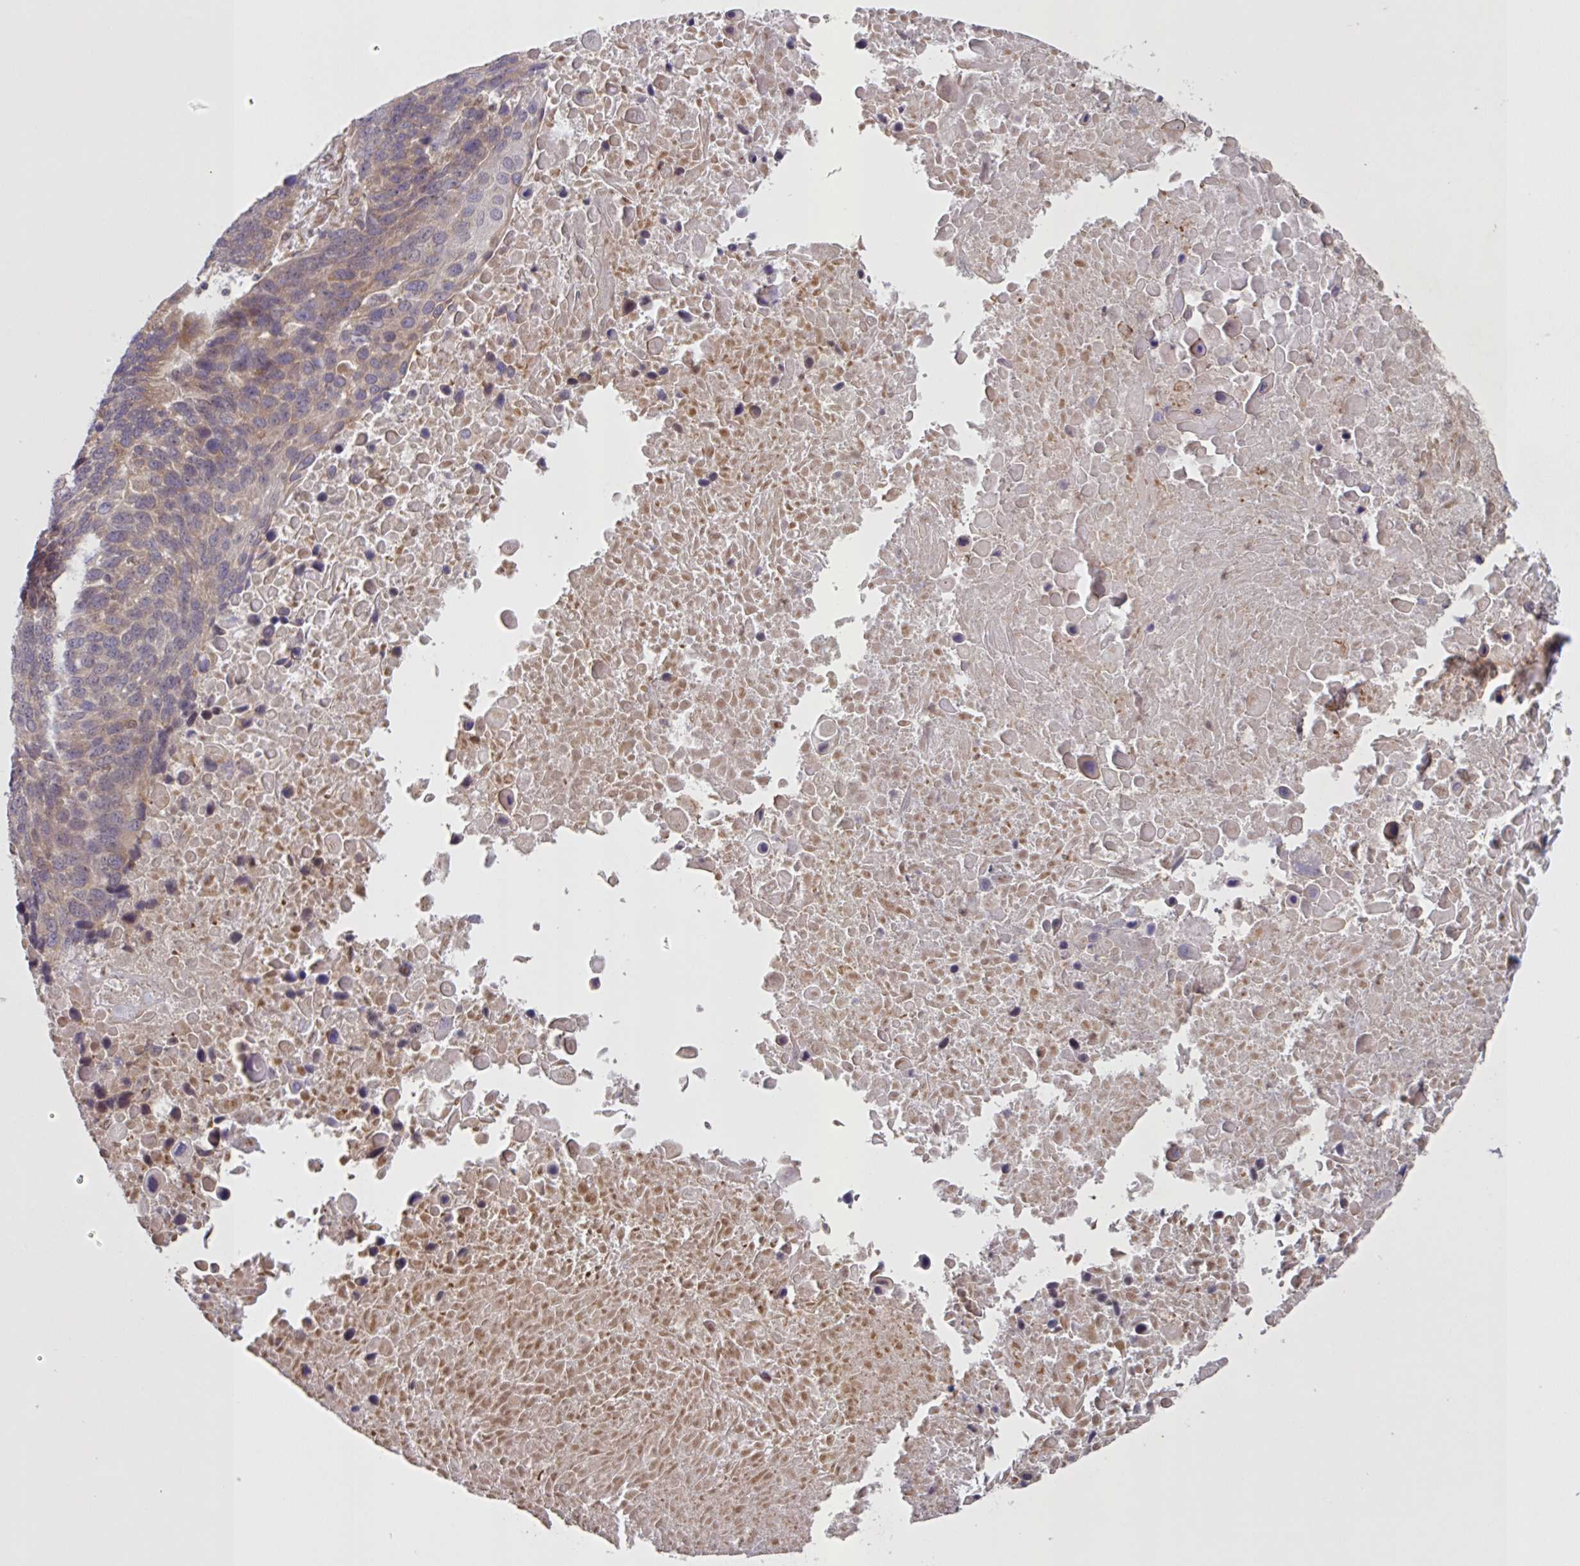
{"staining": {"intensity": "weak", "quantity": "<25%", "location": "cytoplasmic/membranous"}, "tissue": "lung cancer", "cell_type": "Tumor cells", "image_type": "cancer", "snomed": [{"axis": "morphology", "description": "Normal tissue, NOS"}, {"axis": "morphology", "description": "Squamous cell carcinoma, NOS"}, {"axis": "topography", "description": "Lymph node"}, {"axis": "topography", "description": "Lung"}], "caption": "Tumor cells are negative for brown protein staining in lung squamous cell carcinoma. (Immunohistochemistry, brightfield microscopy, high magnification).", "gene": "CAMLG", "patient": {"sex": "male", "age": 66}}